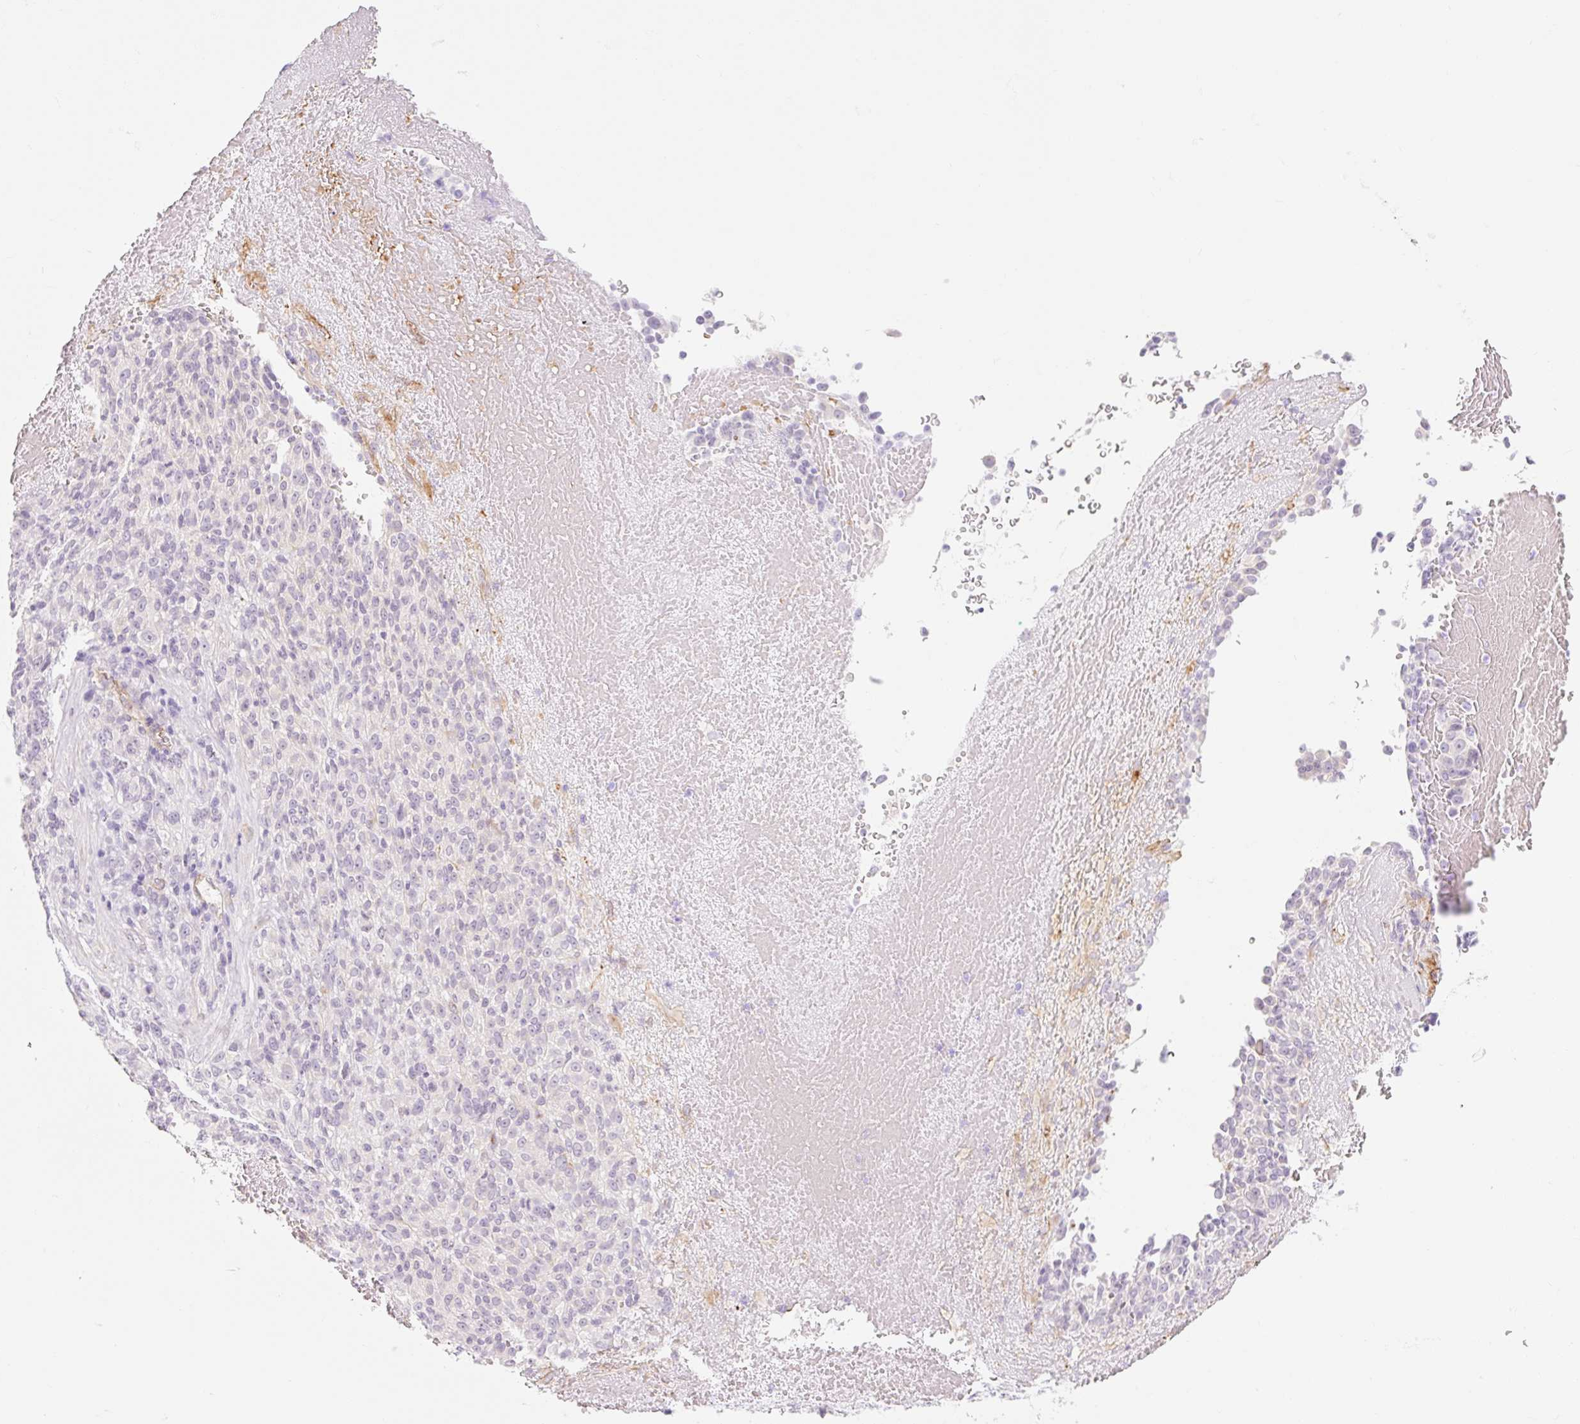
{"staining": {"intensity": "negative", "quantity": "none", "location": "none"}, "tissue": "melanoma", "cell_type": "Tumor cells", "image_type": "cancer", "snomed": [{"axis": "morphology", "description": "Malignant melanoma, Metastatic site"}, {"axis": "topography", "description": "Brain"}], "caption": "Human melanoma stained for a protein using immunohistochemistry (IHC) demonstrates no positivity in tumor cells.", "gene": "TAF1L", "patient": {"sex": "female", "age": 56}}